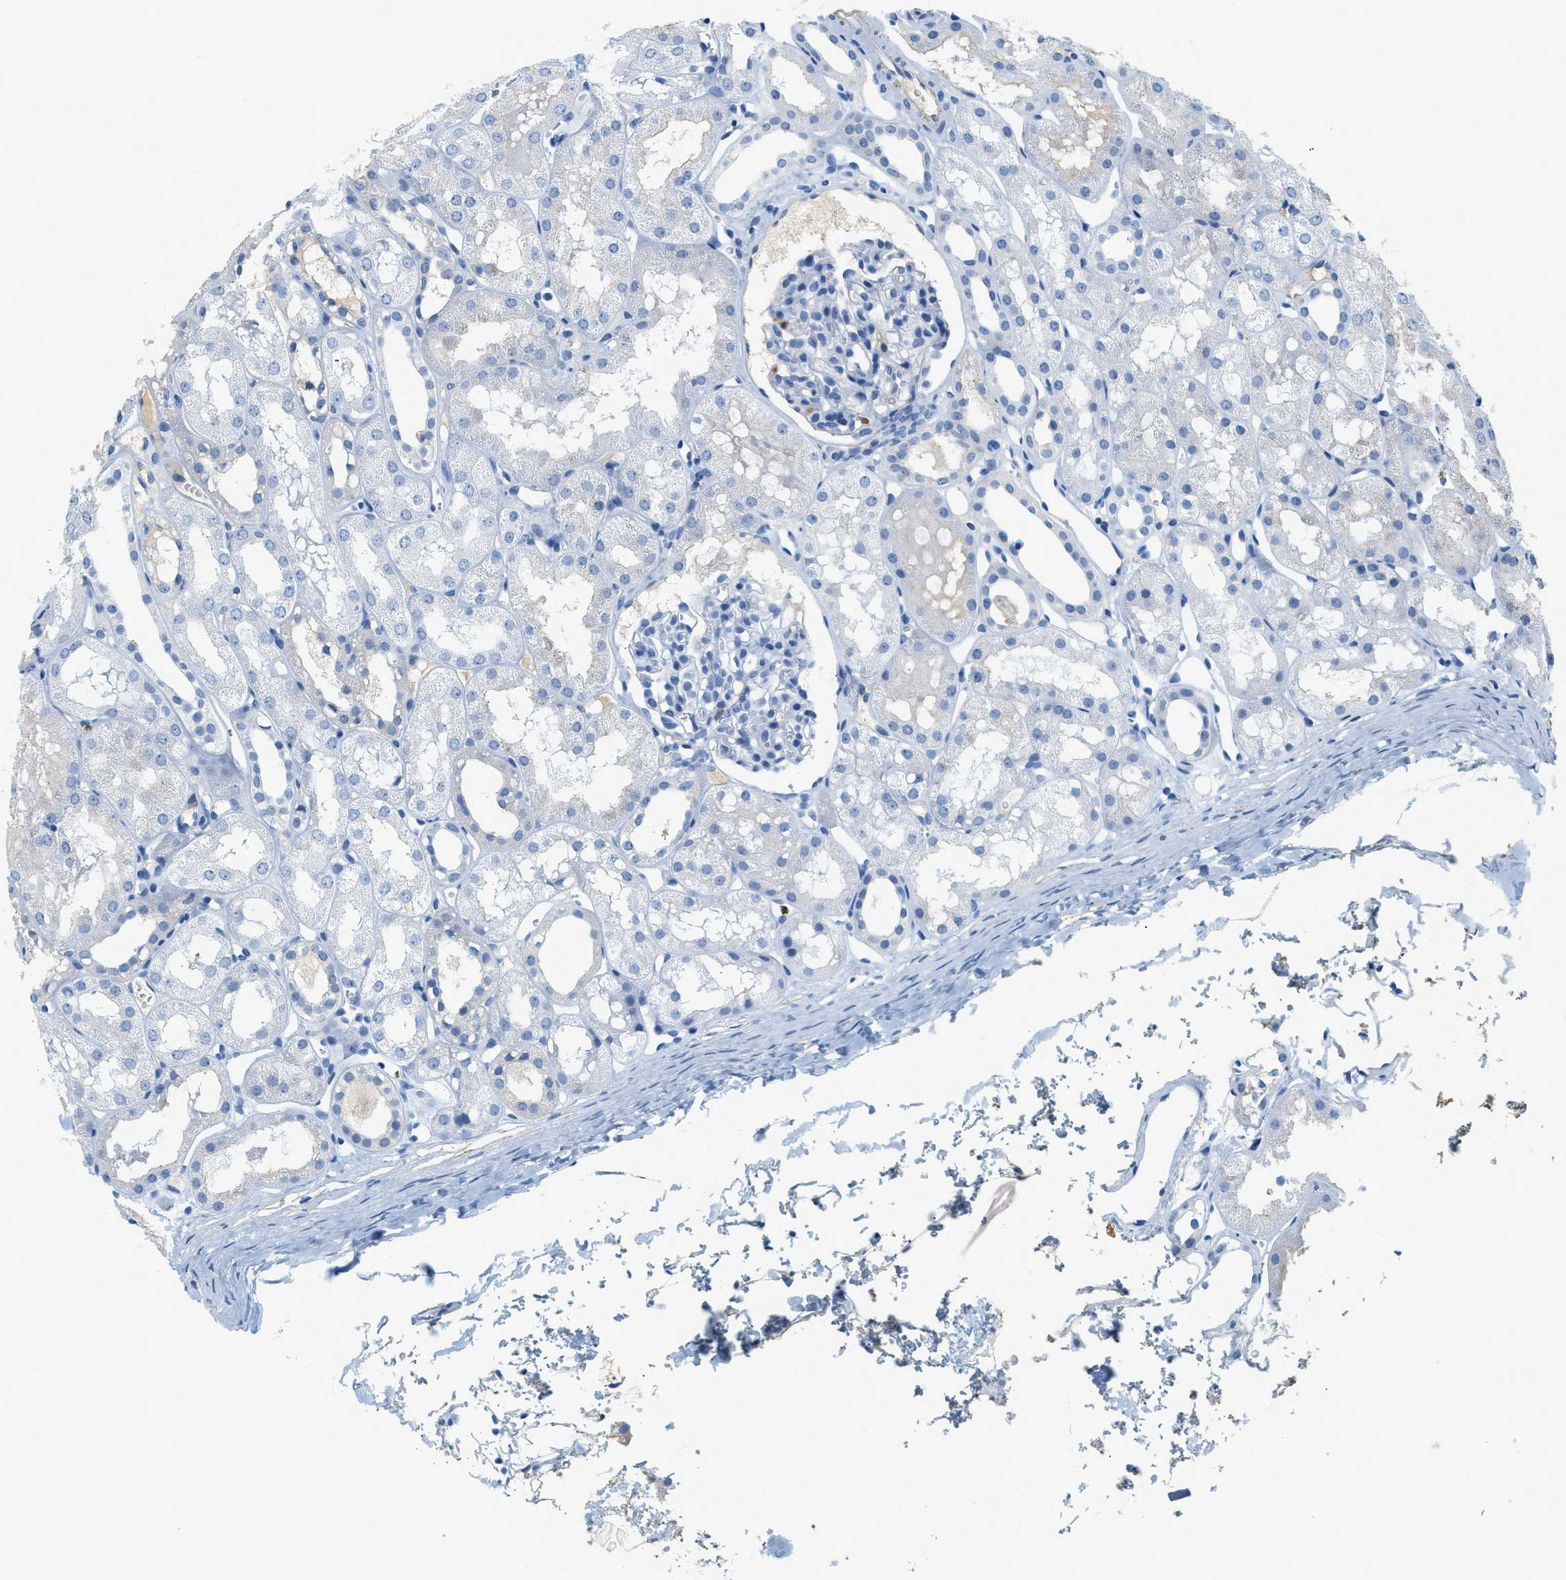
{"staining": {"intensity": "negative", "quantity": "none", "location": "none"}, "tissue": "kidney", "cell_type": "Cells in glomeruli", "image_type": "normal", "snomed": [{"axis": "morphology", "description": "Normal tissue, NOS"}, {"axis": "topography", "description": "Kidney"}, {"axis": "topography", "description": "Urinary bladder"}], "caption": "This is a histopathology image of immunohistochemistry (IHC) staining of benign kidney, which shows no staining in cells in glomeruli.", "gene": "LCN2", "patient": {"sex": "male", "age": 16}}